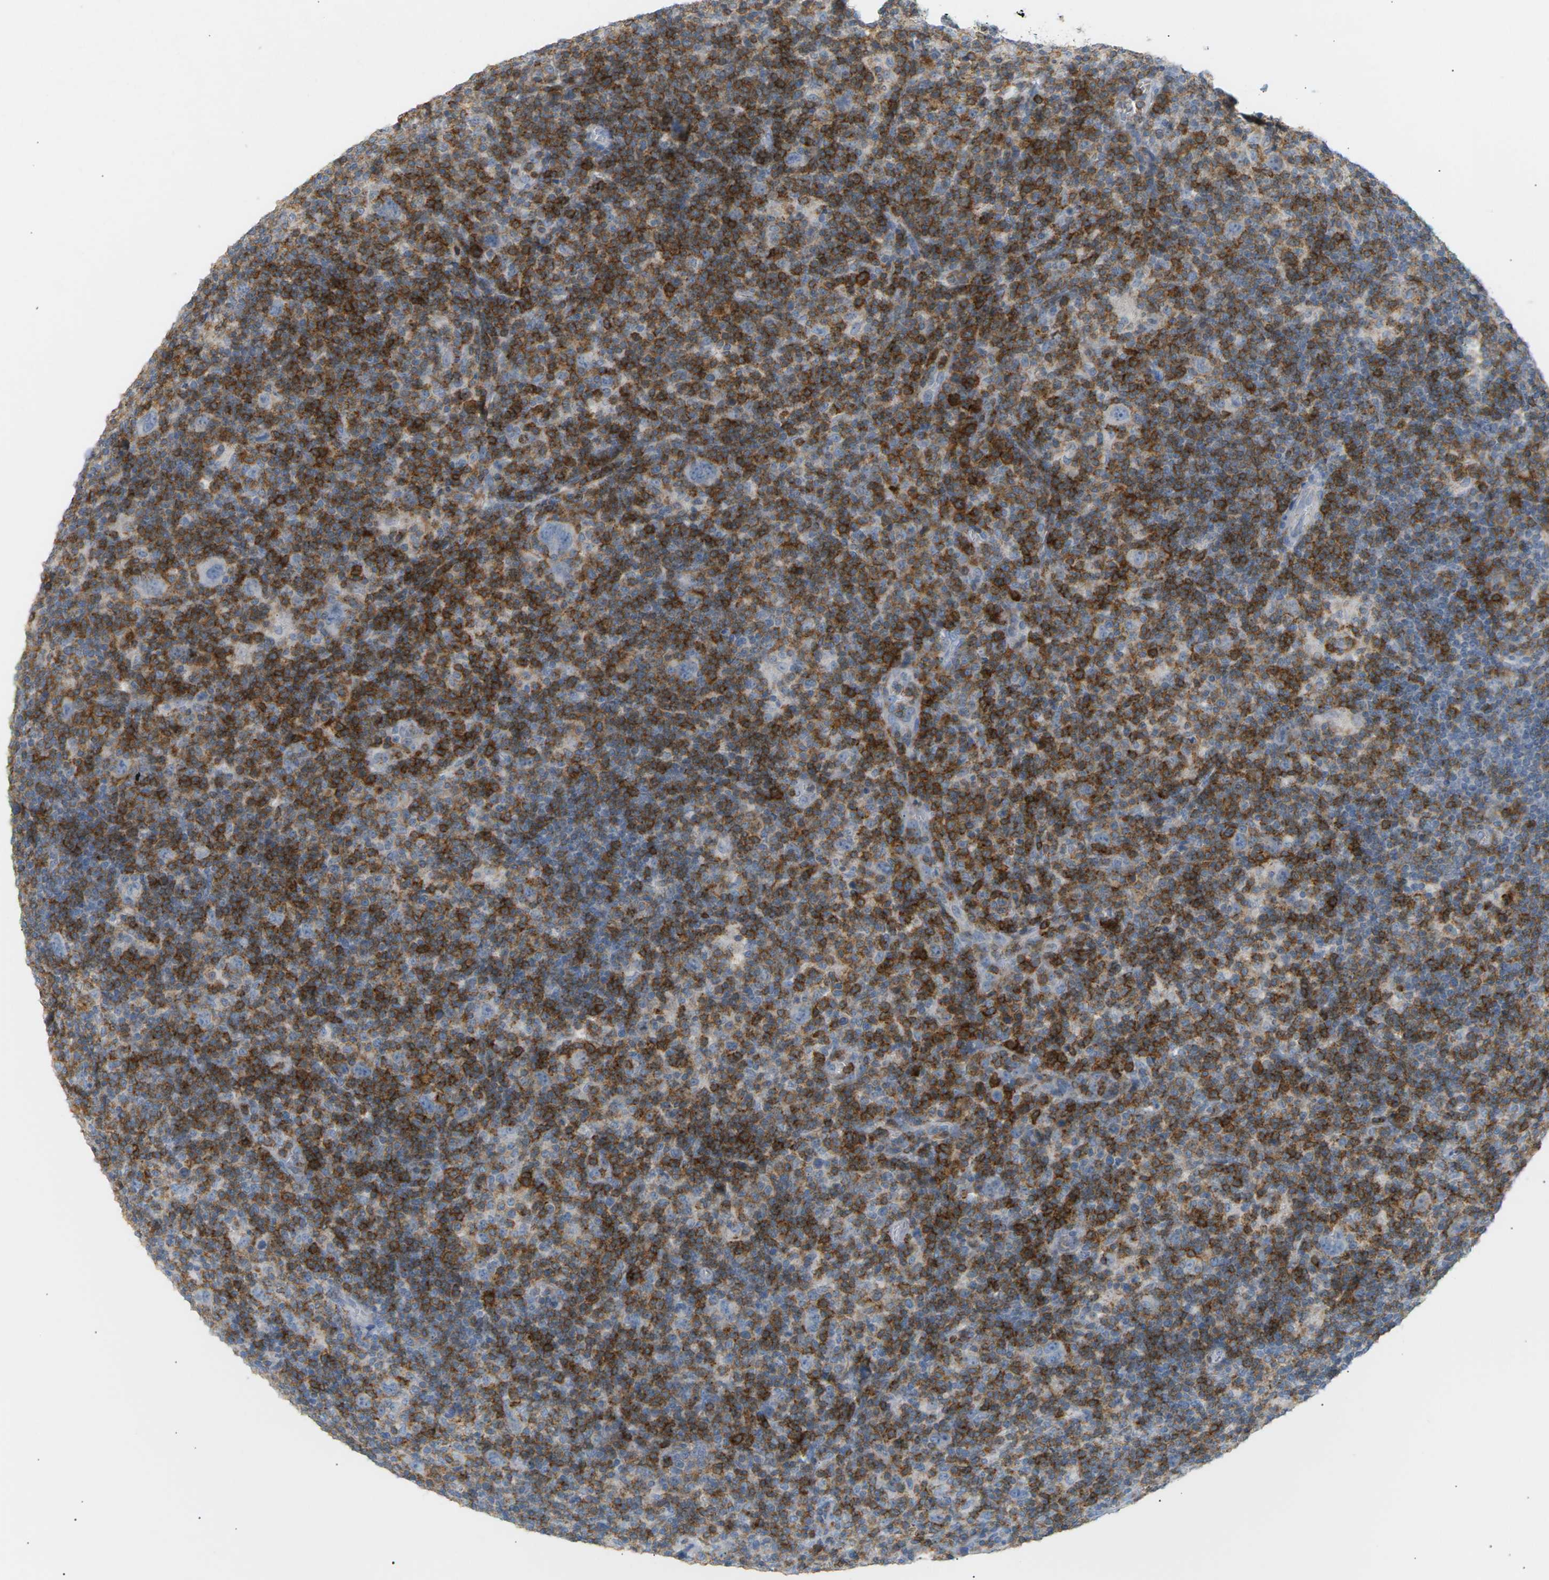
{"staining": {"intensity": "negative", "quantity": "none", "location": "none"}, "tissue": "lymphoma", "cell_type": "Tumor cells", "image_type": "cancer", "snomed": [{"axis": "morphology", "description": "Hodgkin's disease, NOS"}, {"axis": "topography", "description": "Lymph node"}], "caption": "IHC of human Hodgkin's disease shows no staining in tumor cells. (Brightfield microscopy of DAB IHC at high magnification).", "gene": "LIME1", "patient": {"sex": "female", "age": 57}}